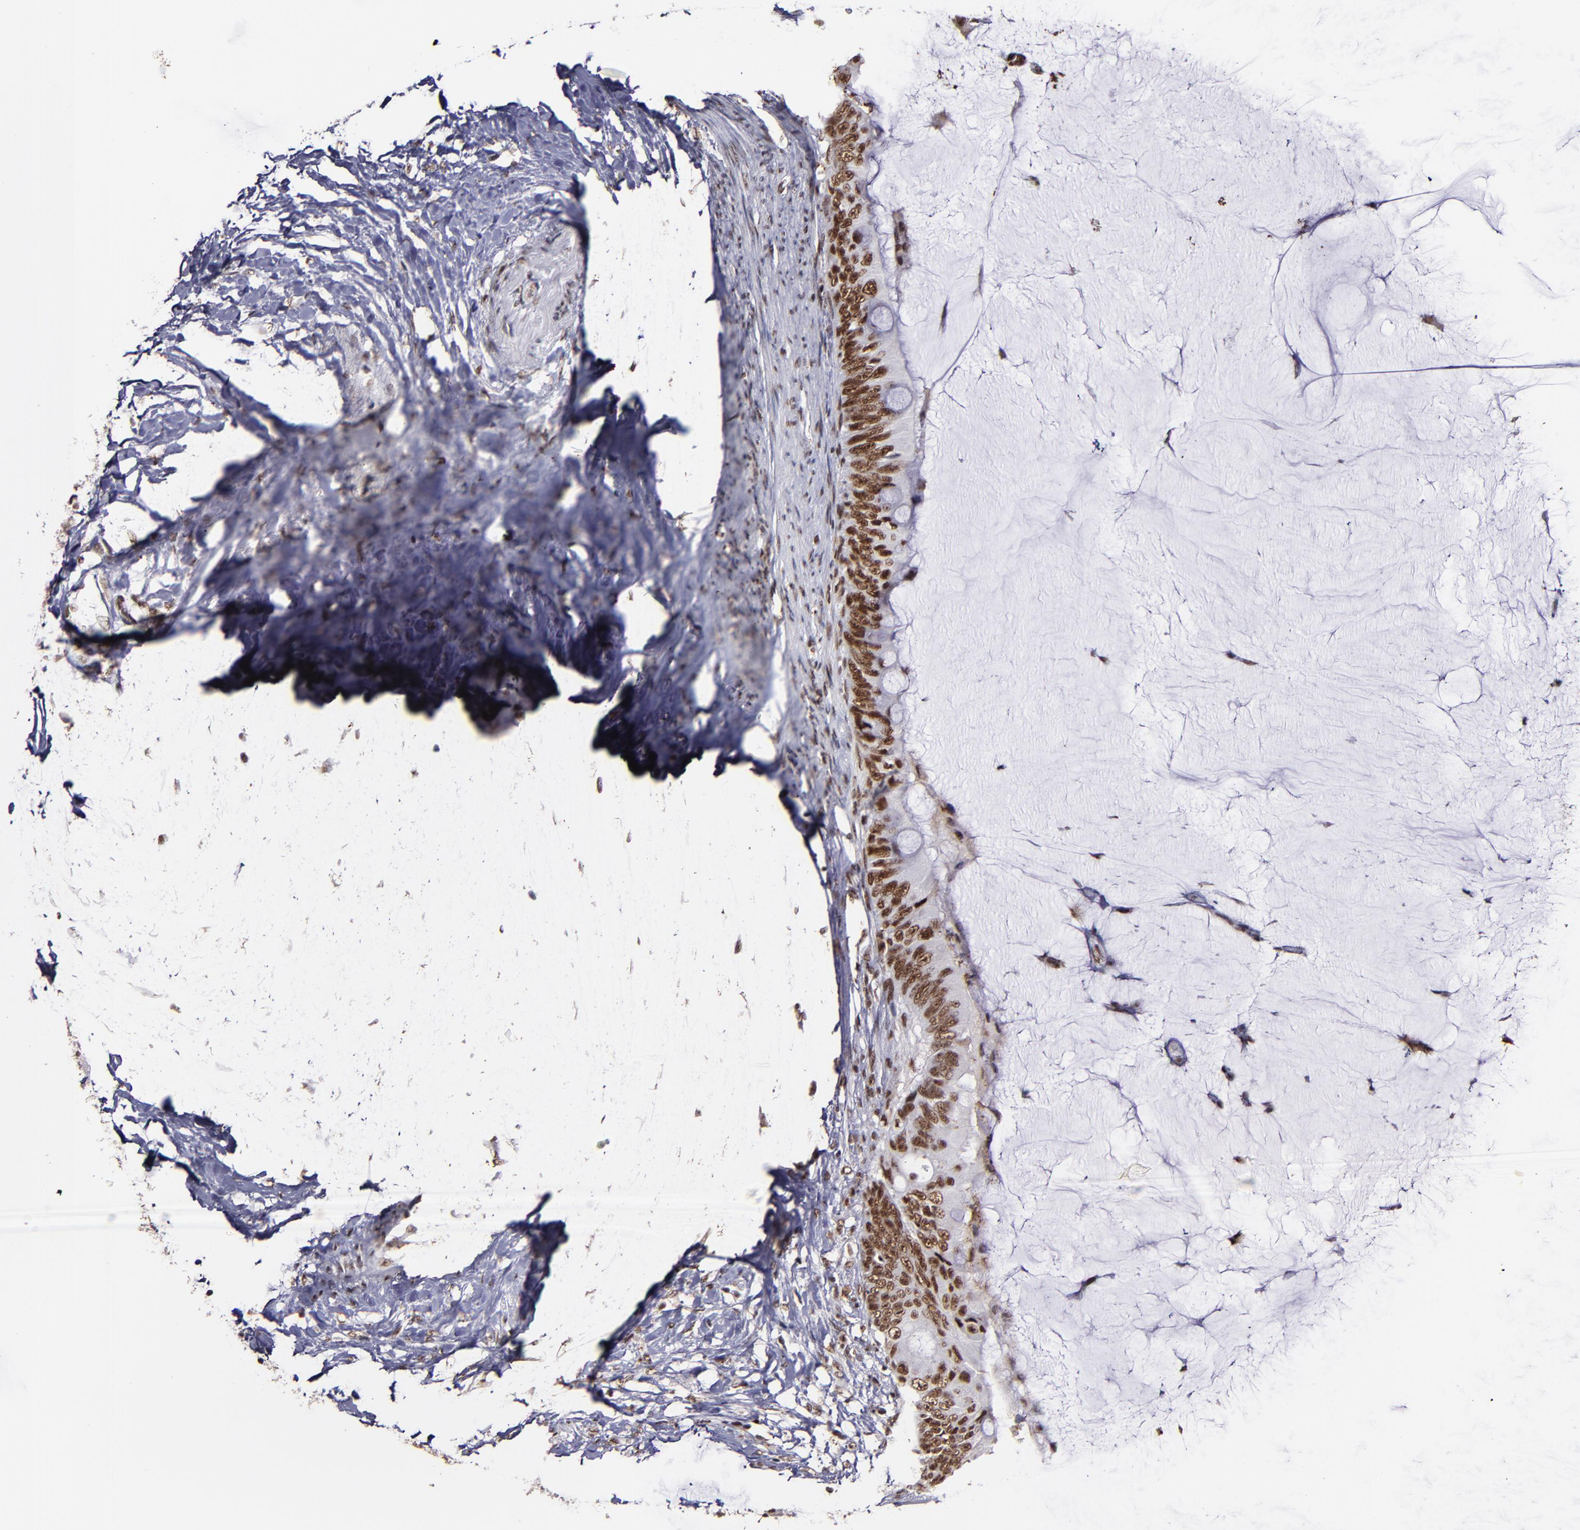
{"staining": {"intensity": "moderate", "quantity": ">75%", "location": "nuclear"}, "tissue": "colorectal cancer", "cell_type": "Tumor cells", "image_type": "cancer", "snomed": [{"axis": "morphology", "description": "Normal tissue, NOS"}, {"axis": "morphology", "description": "Adenocarcinoma, NOS"}, {"axis": "topography", "description": "Rectum"}, {"axis": "topography", "description": "Peripheral nerve tissue"}], "caption": "DAB (3,3'-diaminobenzidine) immunohistochemical staining of human colorectal adenocarcinoma displays moderate nuclear protein positivity in approximately >75% of tumor cells. (Stains: DAB in brown, nuclei in blue, Microscopy: brightfield microscopy at high magnification).", "gene": "PPP4R3A", "patient": {"sex": "female", "age": 77}}